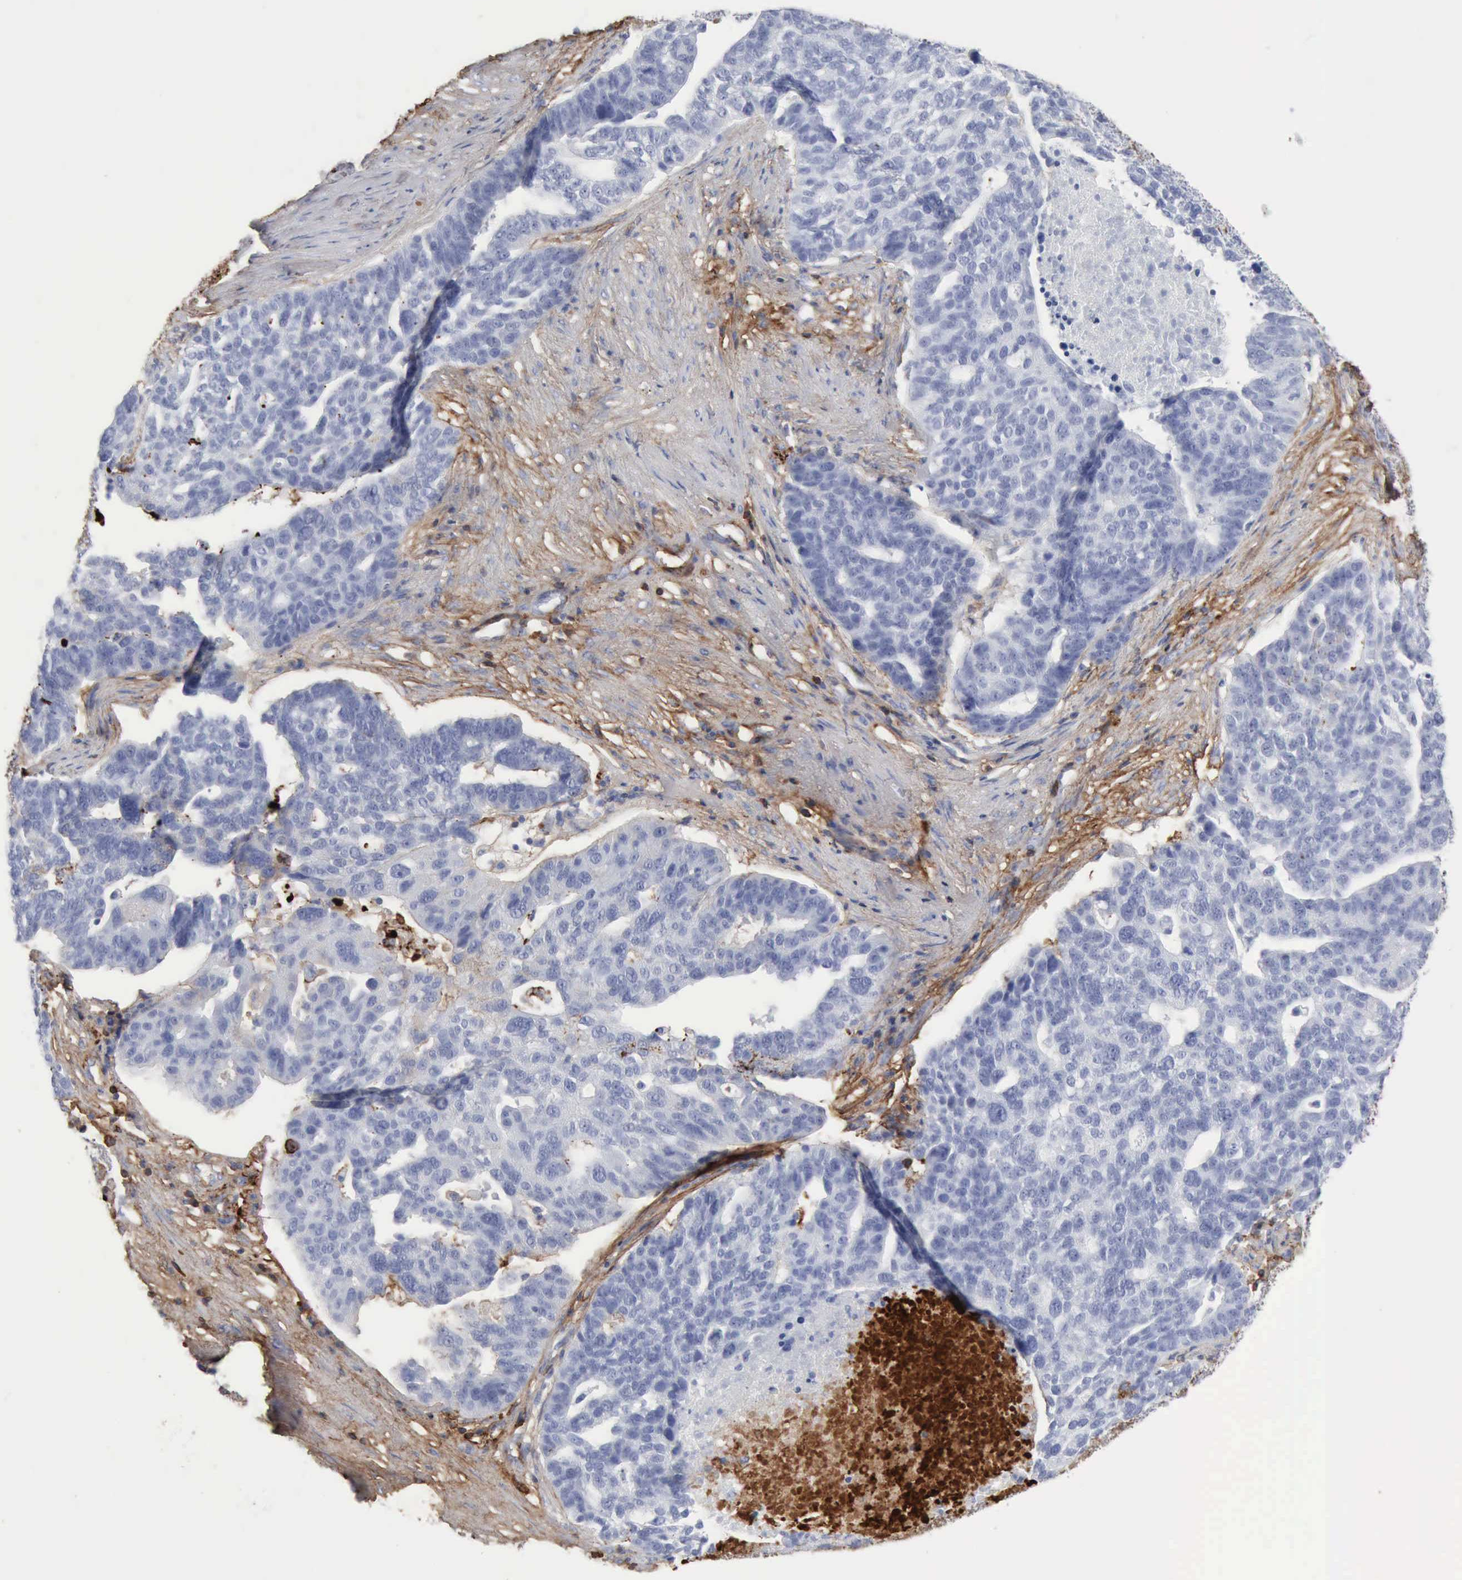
{"staining": {"intensity": "negative", "quantity": "none", "location": "none"}, "tissue": "ovarian cancer", "cell_type": "Tumor cells", "image_type": "cancer", "snomed": [{"axis": "morphology", "description": "Cystadenocarcinoma, serous, NOS"}, {"axis": "topography", "description": "Ovary"}], "caption": "Tumor cells show no significant positivity in ovarian cancer (serous cystadenocarcinoma). (Immunohistochemistry (ihc), brightfield microscopy, high magnification).", "gene": "C4BPA", "patient": {"sex": "female", "age": 59}}